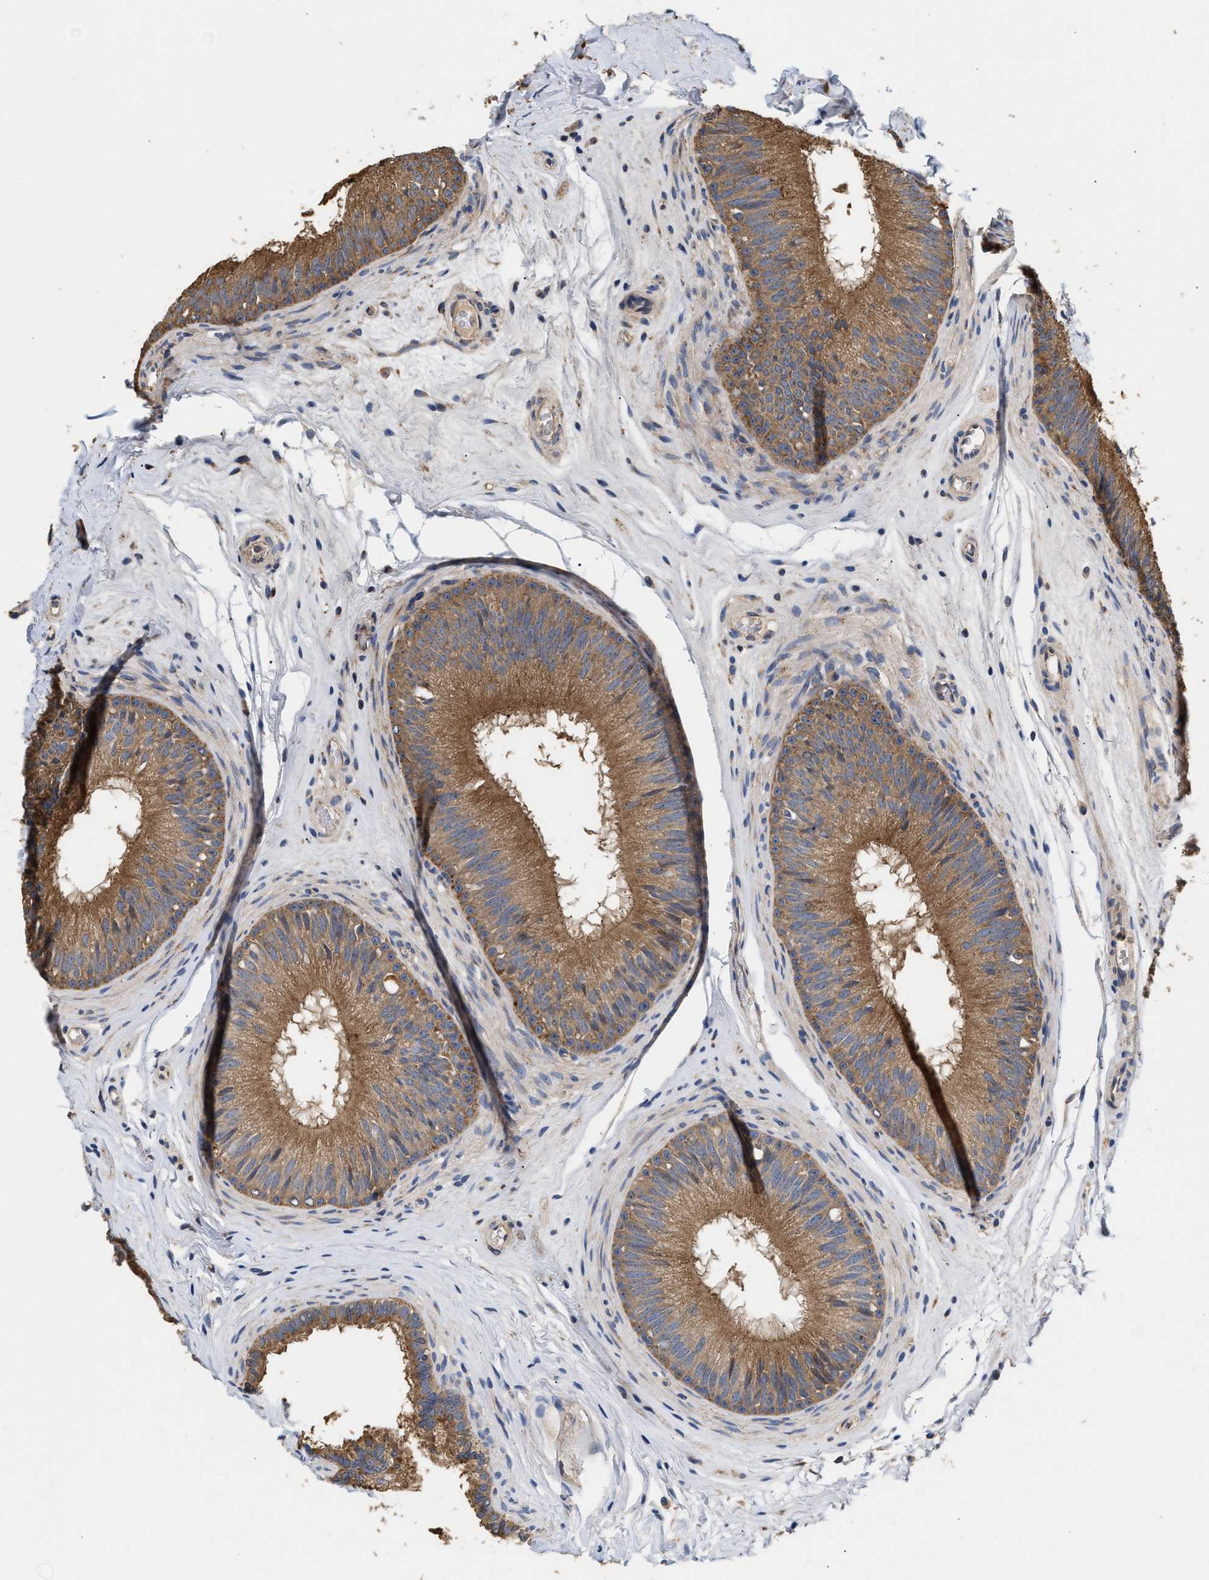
{"staining": {"intensity": "moderate", "quantity": ">75%", "location": "cytoplasmic/membranous"}, "tissue": "epididymis", "cell_type": "Glandular cells", "image_type": "normal", "snomed": [{"axis": "morphology", "description": "Normal tissue, NOS"}, {"axis": "topography", "description": "Testis"}, {"axis": "topography", "description": "Epididymis"}], "caption": "An image of human epididymis stained for a protein shows moderate cytoplasmic/membranous brown staining in glandular cells.", "gene": "KLB", "patient": {"sex": "male", "age": 36}}